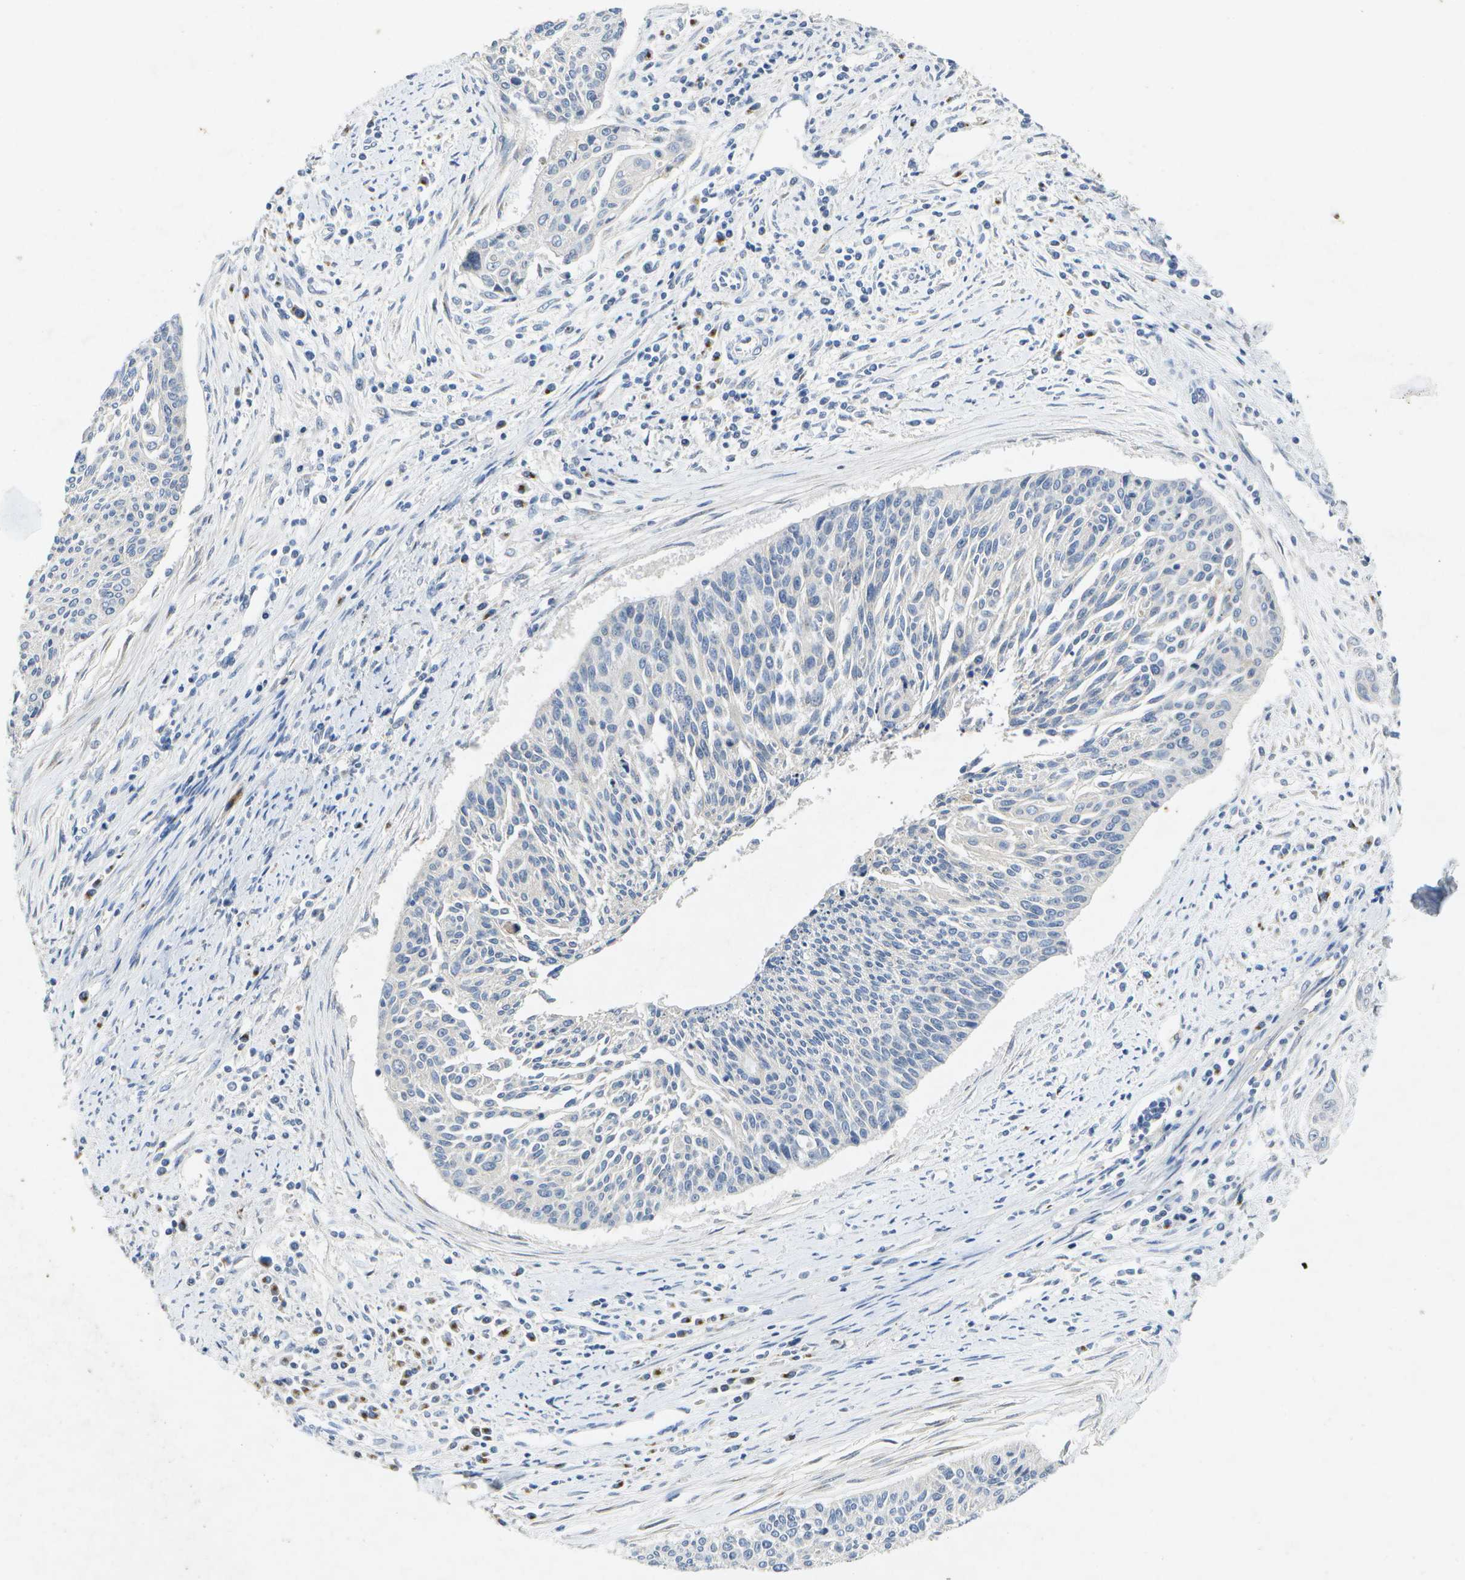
{"staining": {"intensity": "negative", "quantity": "none", "location": "none"}, "tissue": "cervical cancer", "cell_type": "Tumor cells", "image_type": "cancer", "snomed": [{"axis": "morphology", "description": "Squamous cell carcinoma, NOS"}, {"axis": "topography", "description": "Cervix"}], "caption": "The immunohistochemistry (IHC) photomicrograph has no significant positivity in tumor cells of cervical cancer (squamous cell carcinoma) tissue.", "gene": "KDELR1", "patient": {"sex": "female", "age": 55}}